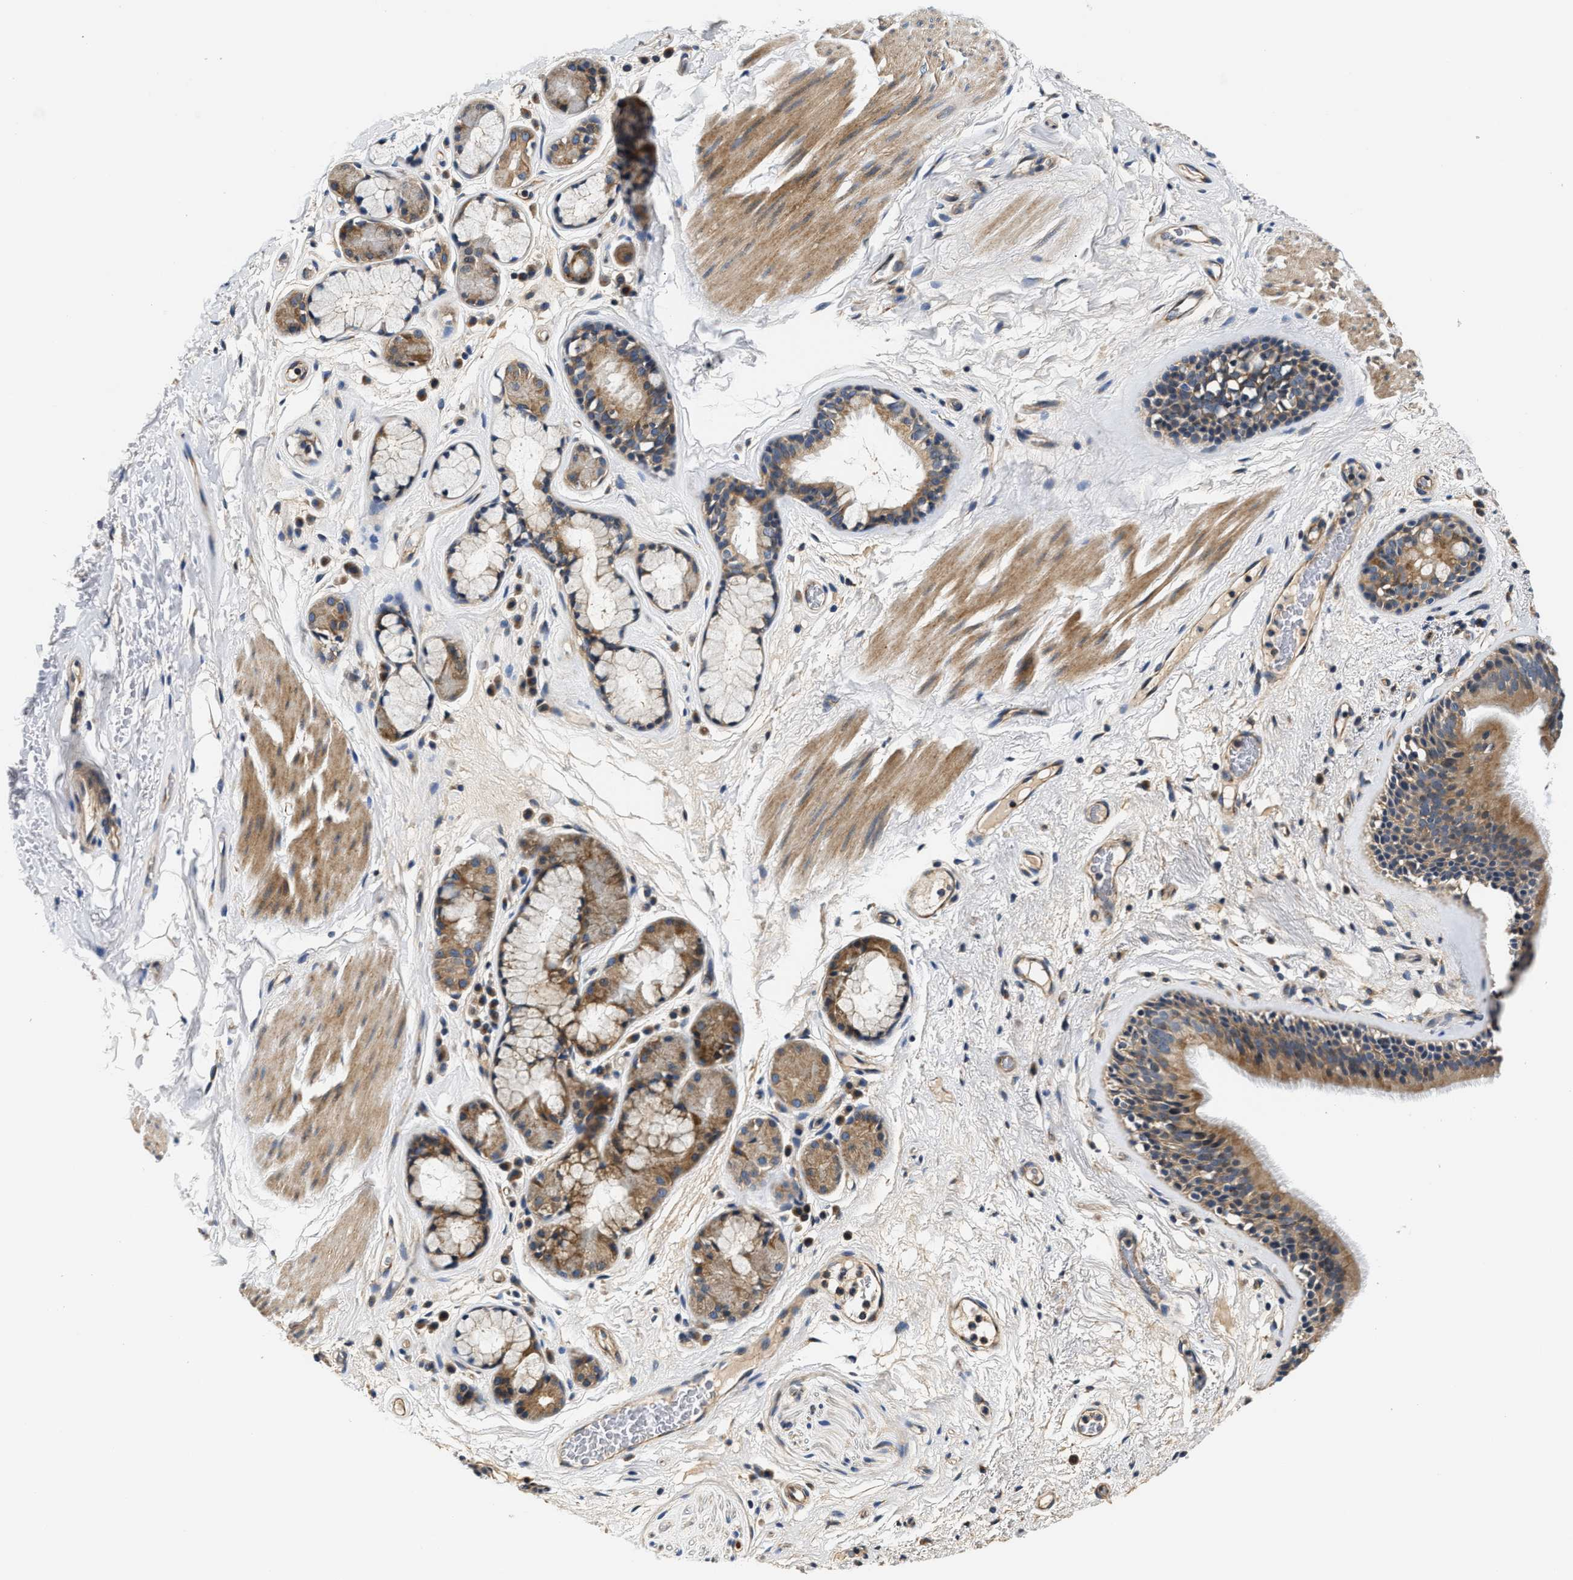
{"staining": {"intensity": "moderate", "quantity": ">75%", "location": "cytoplasmic/membranous"}, "tissue": "bronchus", "cell_type": "Respiratory epithelial cells", "image_type": "normal", "snomed": [{"axis": "morphology", "description": "Normal tissue, NOS"}, {"axis": "topography", "description": "Cartilage tissue"}], "caption": "Respiratory epithelial cells demonstrate medium levels of moderate cytoplasmic/membranous staining in about >75% of cells in normal human bronchus.", "gene": "TEX2", "patient": {"sex": "female", "age": 63}}